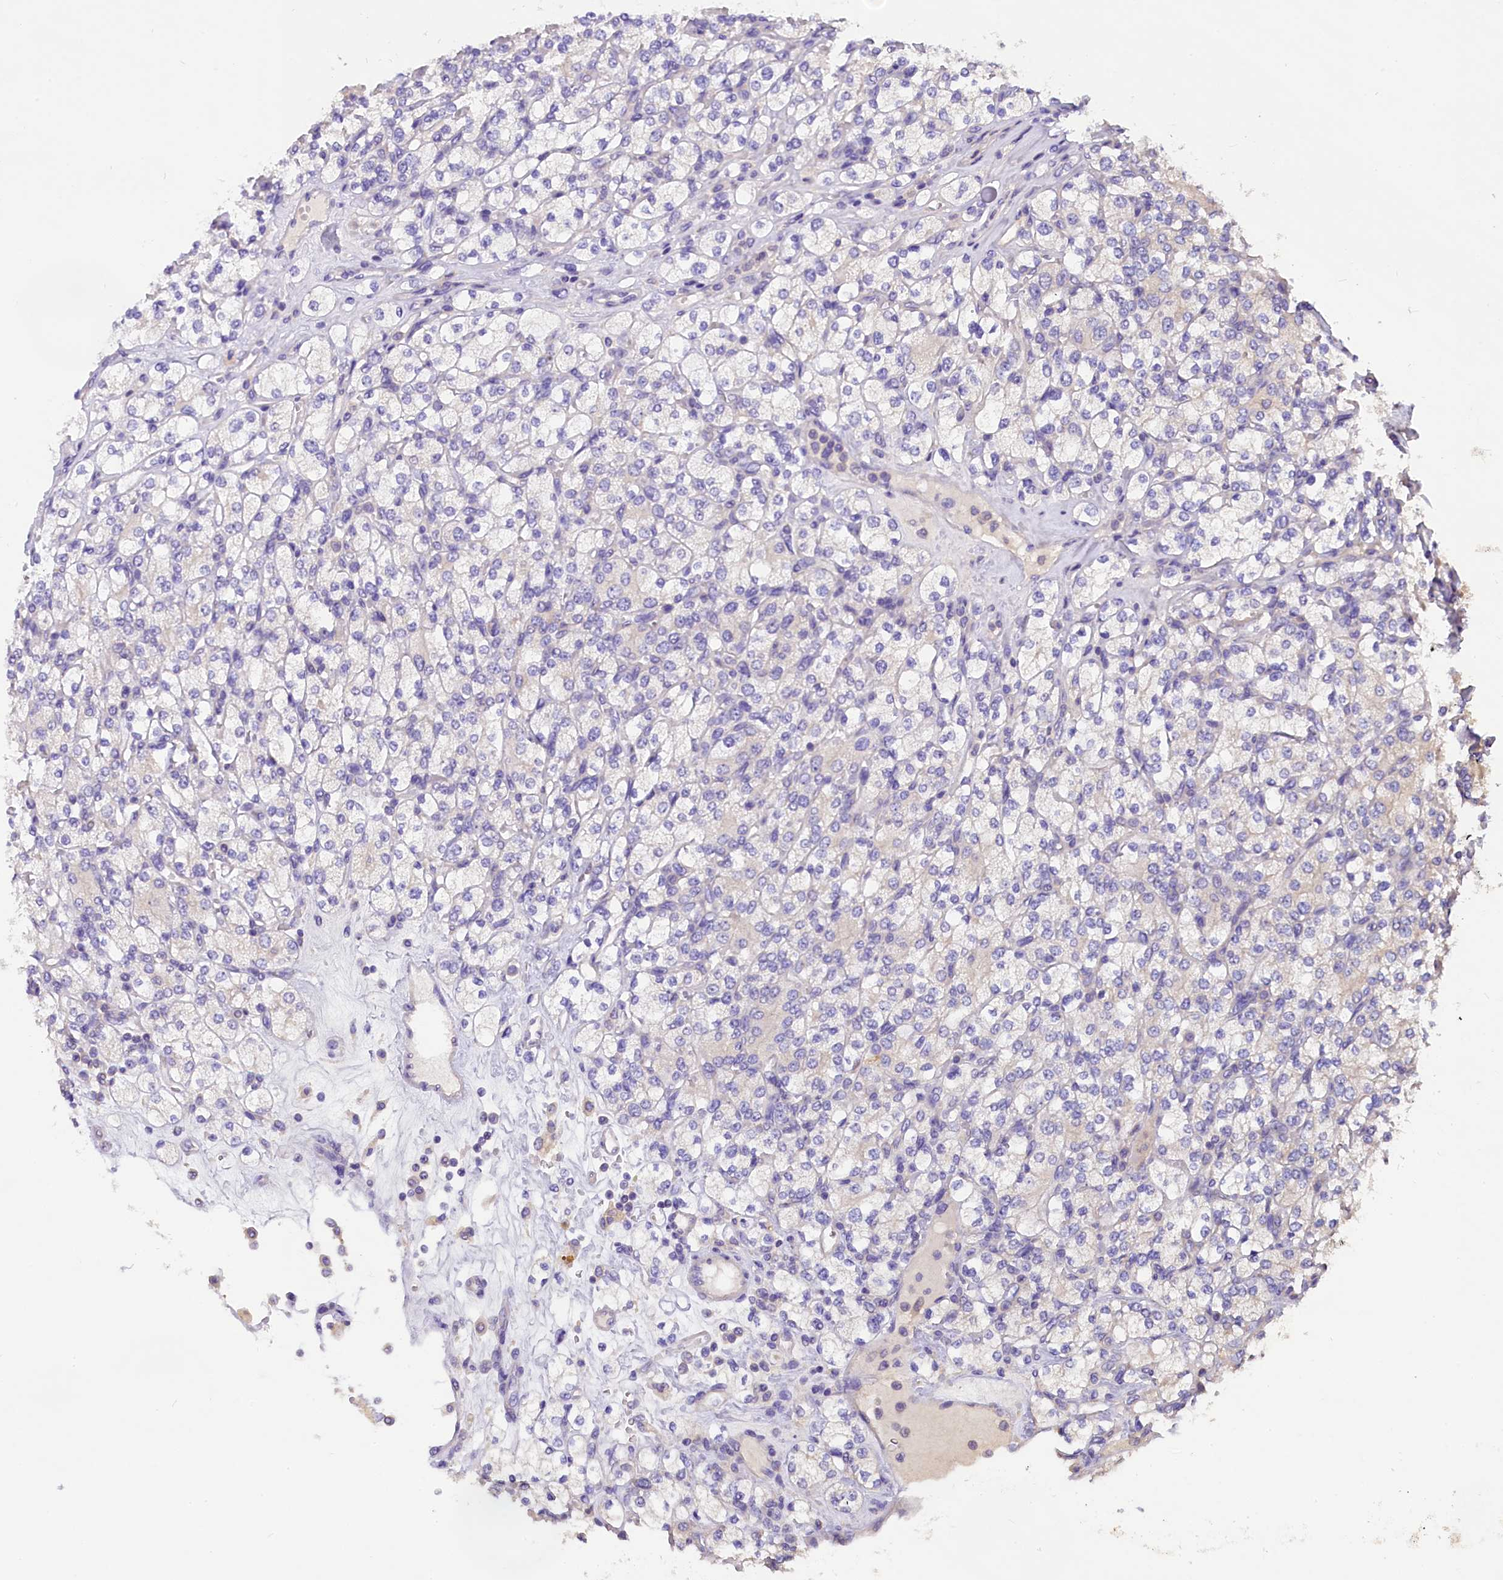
{"staining": {"intensity": "negative", "quantity": "none", "location": "none"}, "tissue": "renal cancer", "cell_type": "Tumor cells", "image_type": "cancer", "snomed": [{"axis": "morphology", "description": "Adenocarcinoma, NOS"}, {"axis": "topography", "description": "Kidney"}], "caption": "Immunohistochemistry (IHC) of renal cancer (adenocarcinoma) displays no expression in tumor cells. (DAB (3,3'-diaminobenzidine) immunohistochemistry, high magnification).", "gene": "AP3B2", "patient": {"sex": "male", "age": 77}}